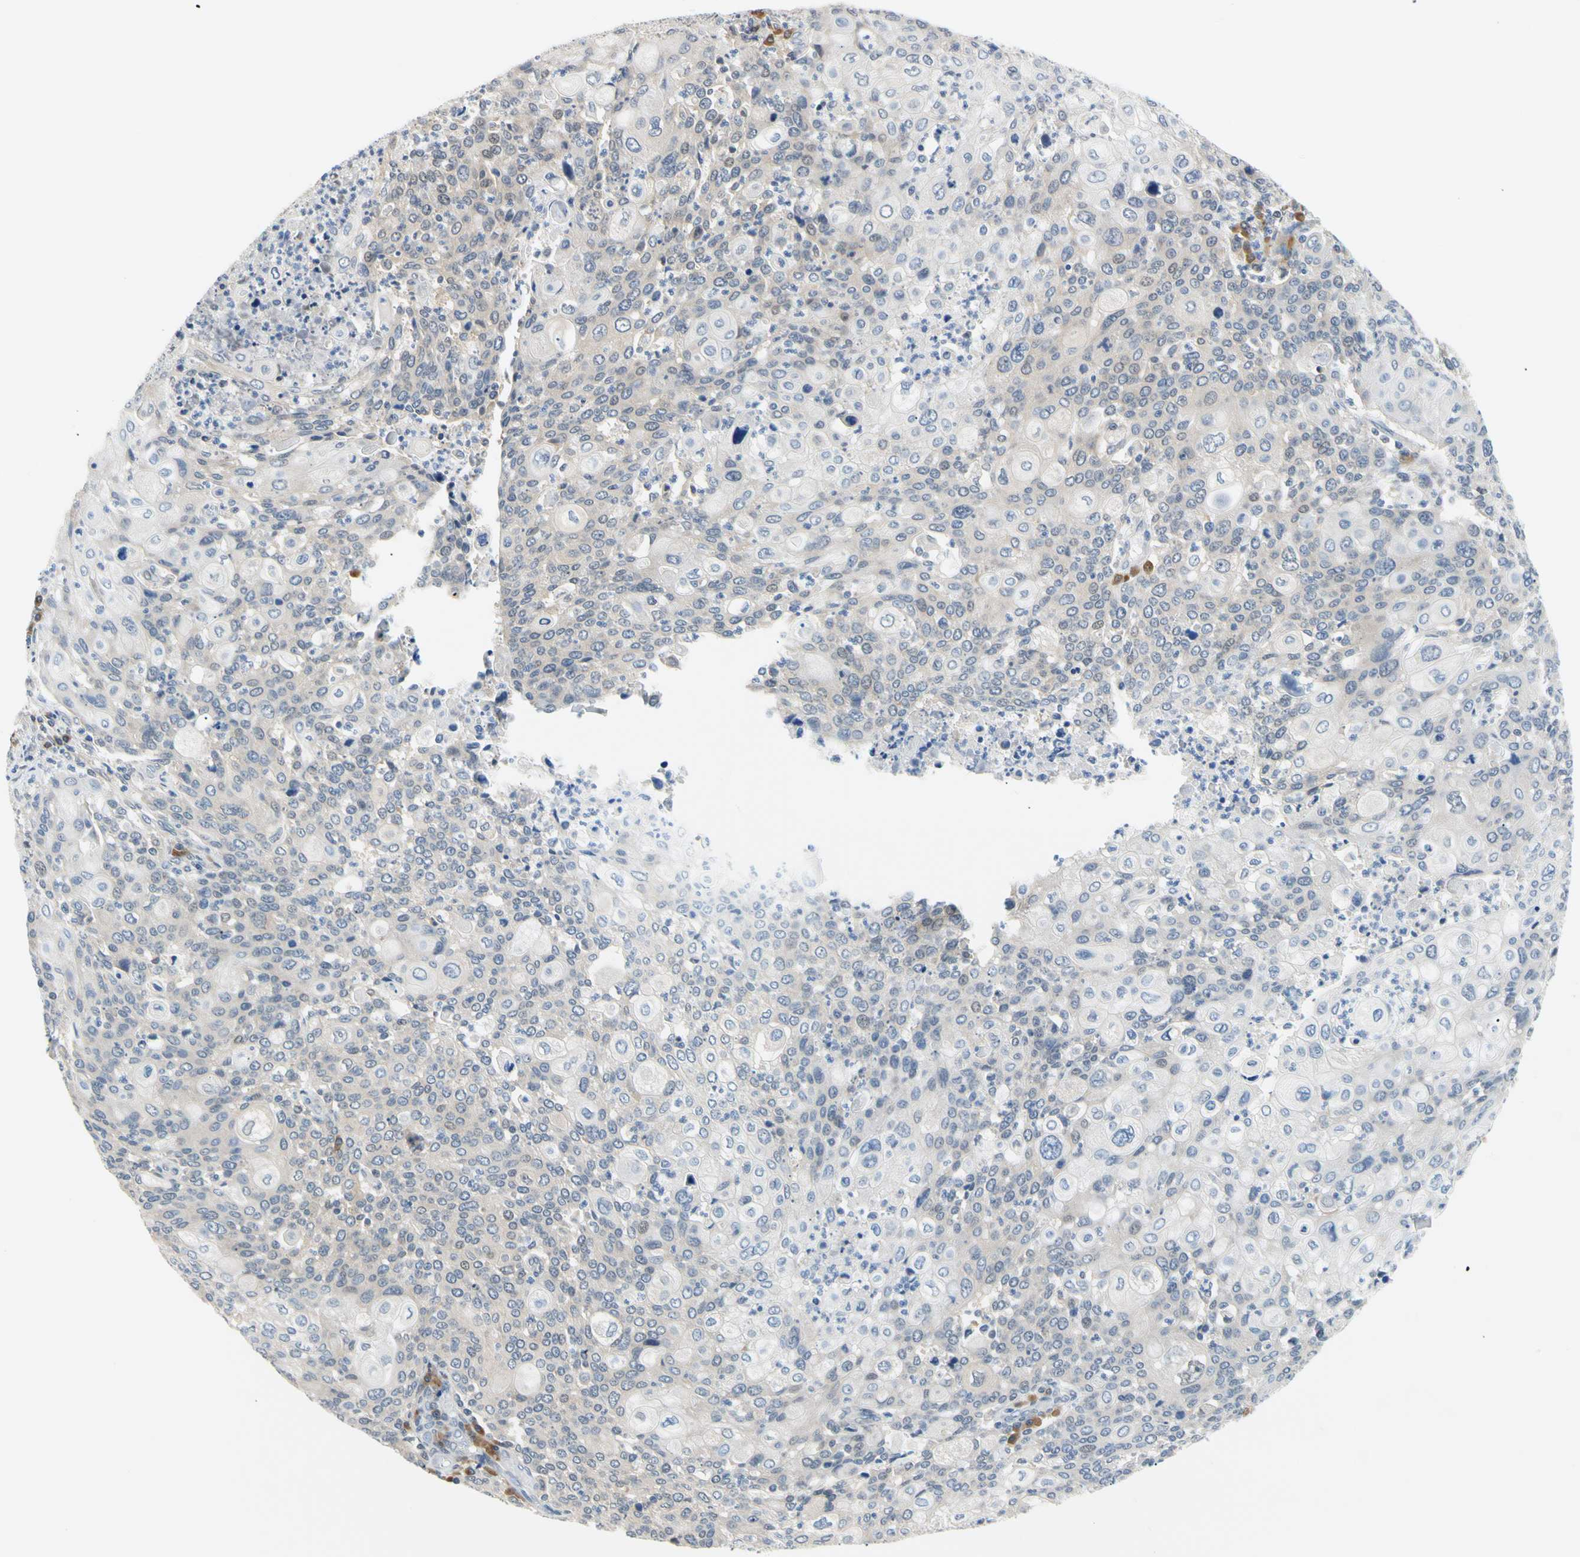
{"staining": {"intensity": "negative", "quantity": "none", "location": "none"}, "tissue": "cervical cancer", "cell_type": "Tumor cells", "image_type": "cancer", "snomed": [{"axis": "morphology", "description": "Squamous cell carcinoma, NOS"}, {"axis": "topography", "description": "Cervix"}], "caption": "Immunohistochemistry (IHC) micrograph of human cervical cancer (squamous cell carcinoma) stained for a protein (brown), which displays no positivity in tumor cells. (Stains: DAB (3,3'-diaminobenzidine) immunohistochemistry (IHC) with hematoxylin counter stain, Microscopy: brightfield microscopy at high magnification).", "gene": "SEC23B", "patient": {"sex": "female", "age": 40}}